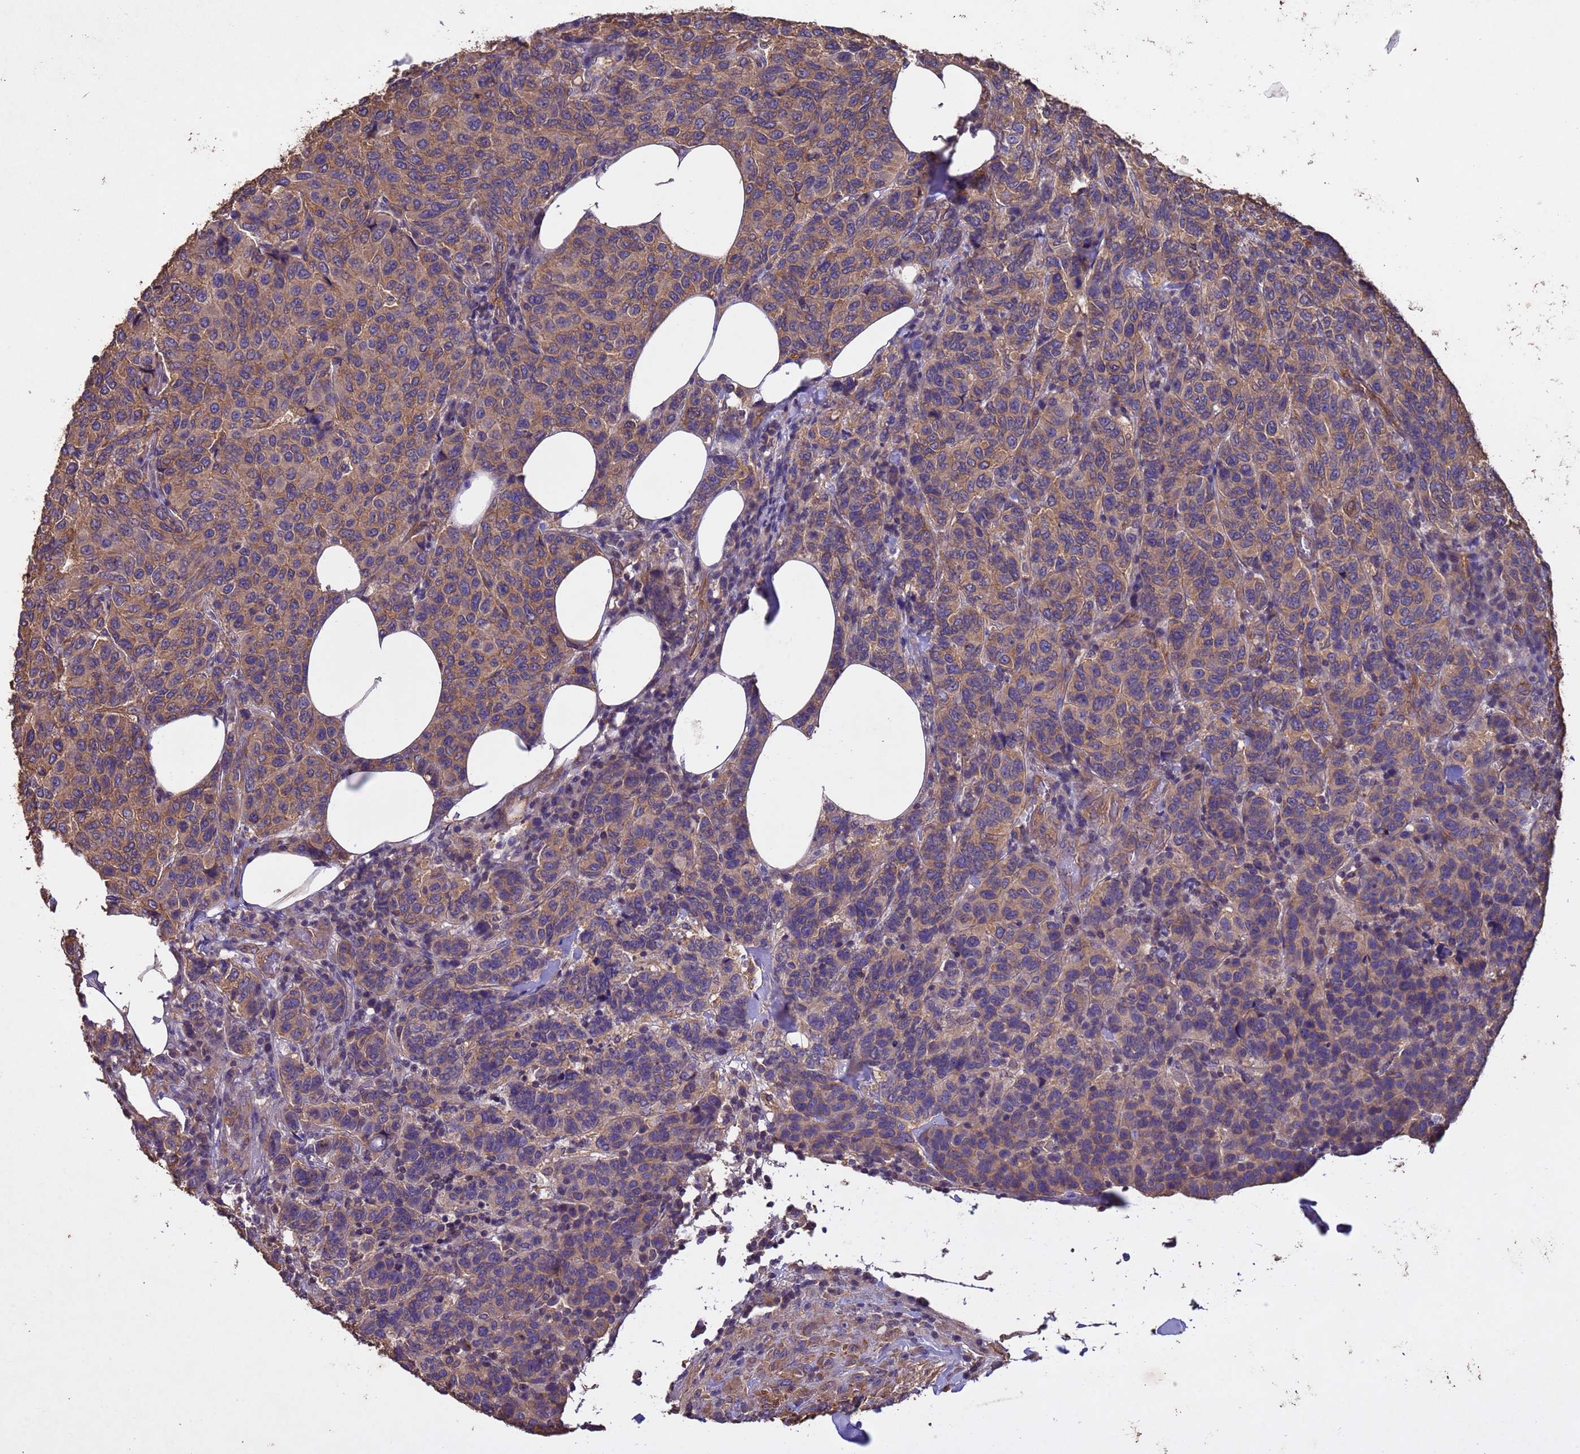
{"staining": {"intensity": "moderate", "quantity": ">75%", "location": "cytoplasmic/membranous"}, "tissue": "breast cancer", "cell_type": "Tumor cells", "image_type": "cancer", "snomed": [{"axis": "morphology", "description": "Duct carcinoma"}, {"axis": "topography", "description": "Breast"}], "caption": "This histopathology image reveals IHC staining of human invasive ductal carcinoma (breast), with medium moderate cytoplasmic/membranous expression in about >75% of tumor cells.", "gene": "MTX3", "patient": {"sex": "female", "age": 55}}